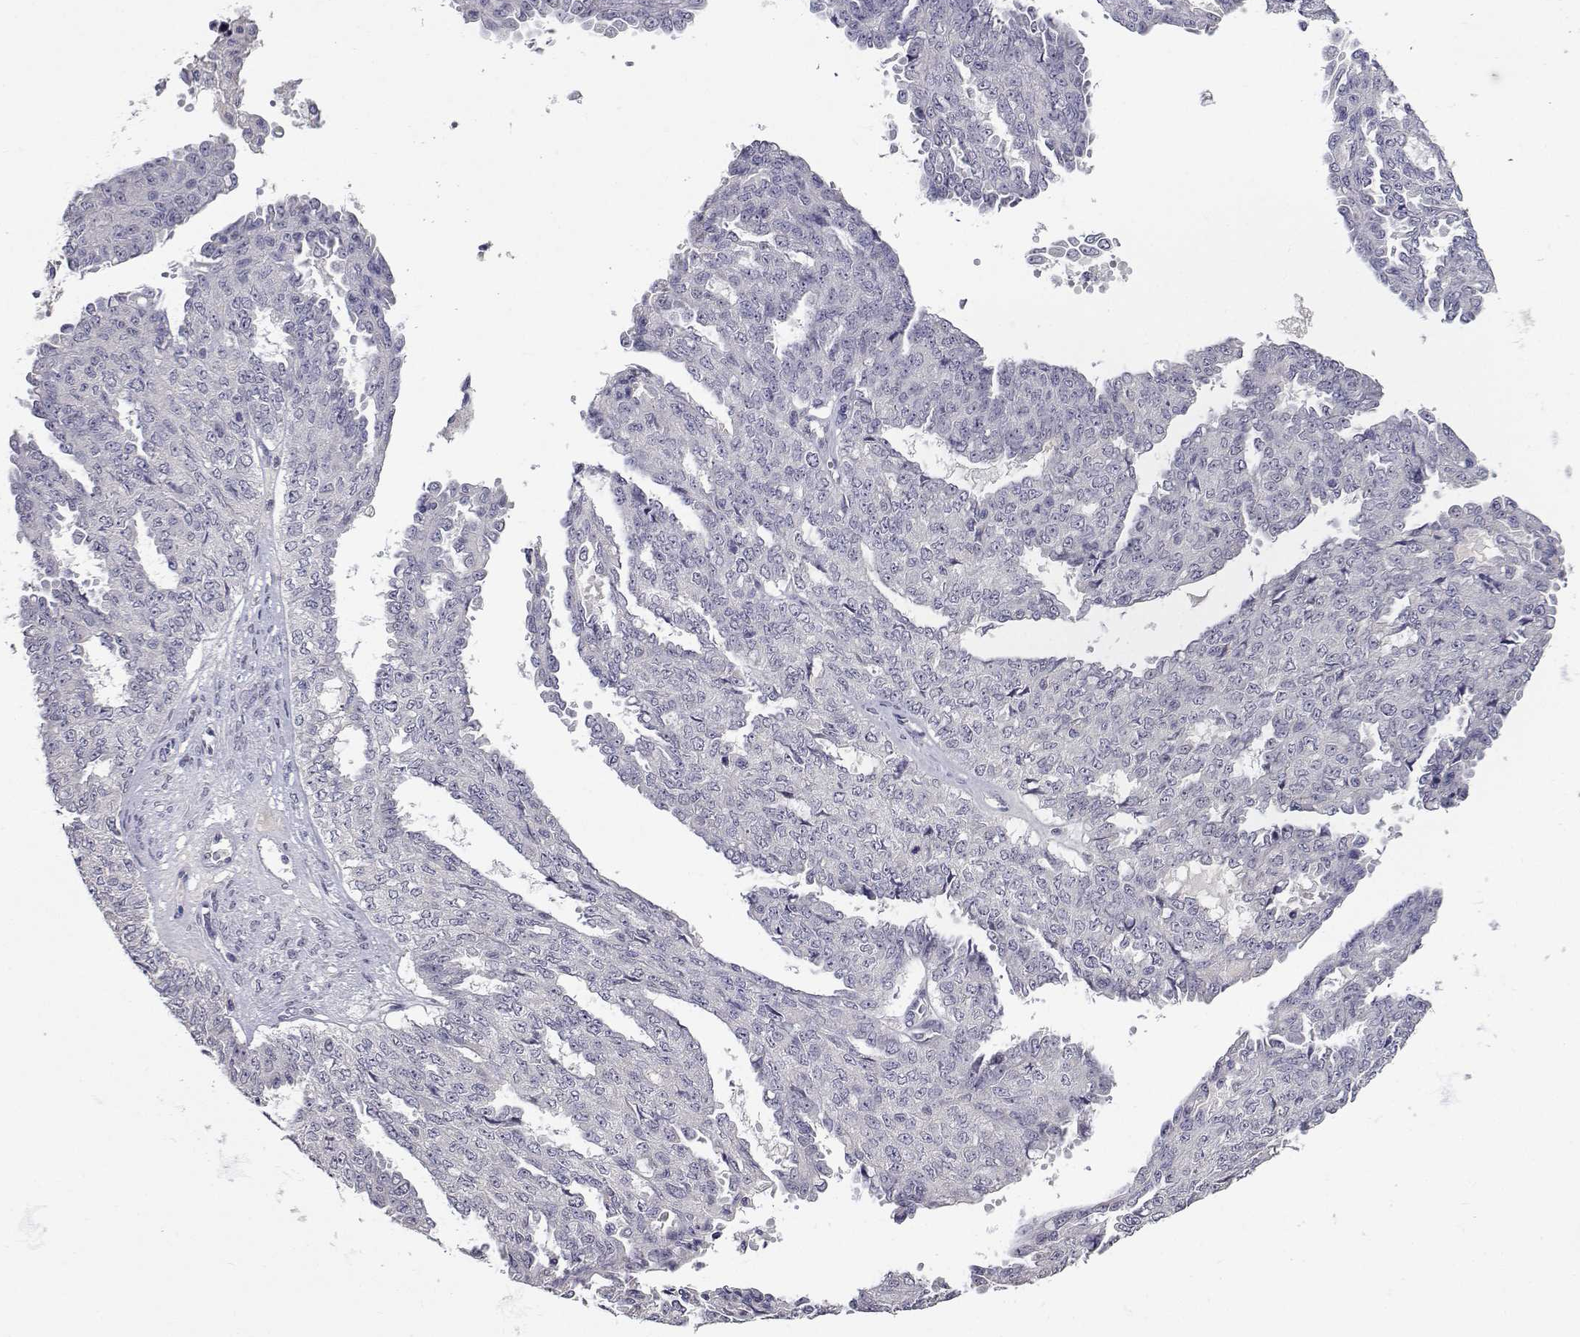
{"staining": {"intensity": "negative", "quantity": "none", "location": "none"}, "tissue": "ovarian cancer", "cell_type": "Tumor cells", "image_type": "cancer", "snomed": [{"axis": "morphology", "description": "Cystadenocarcinoma, serous, NOS"}, {"axis": "topography", "description": "Ovary"}], "caption": "Immunohistochemistry histopathology image of neoplastic tissue: ovarian cancer stained with DAB exhibits no significant protein positivity in tumor cells.", "gene": "SLC6A3", "patient": {"sex": "female", "age": 71}}